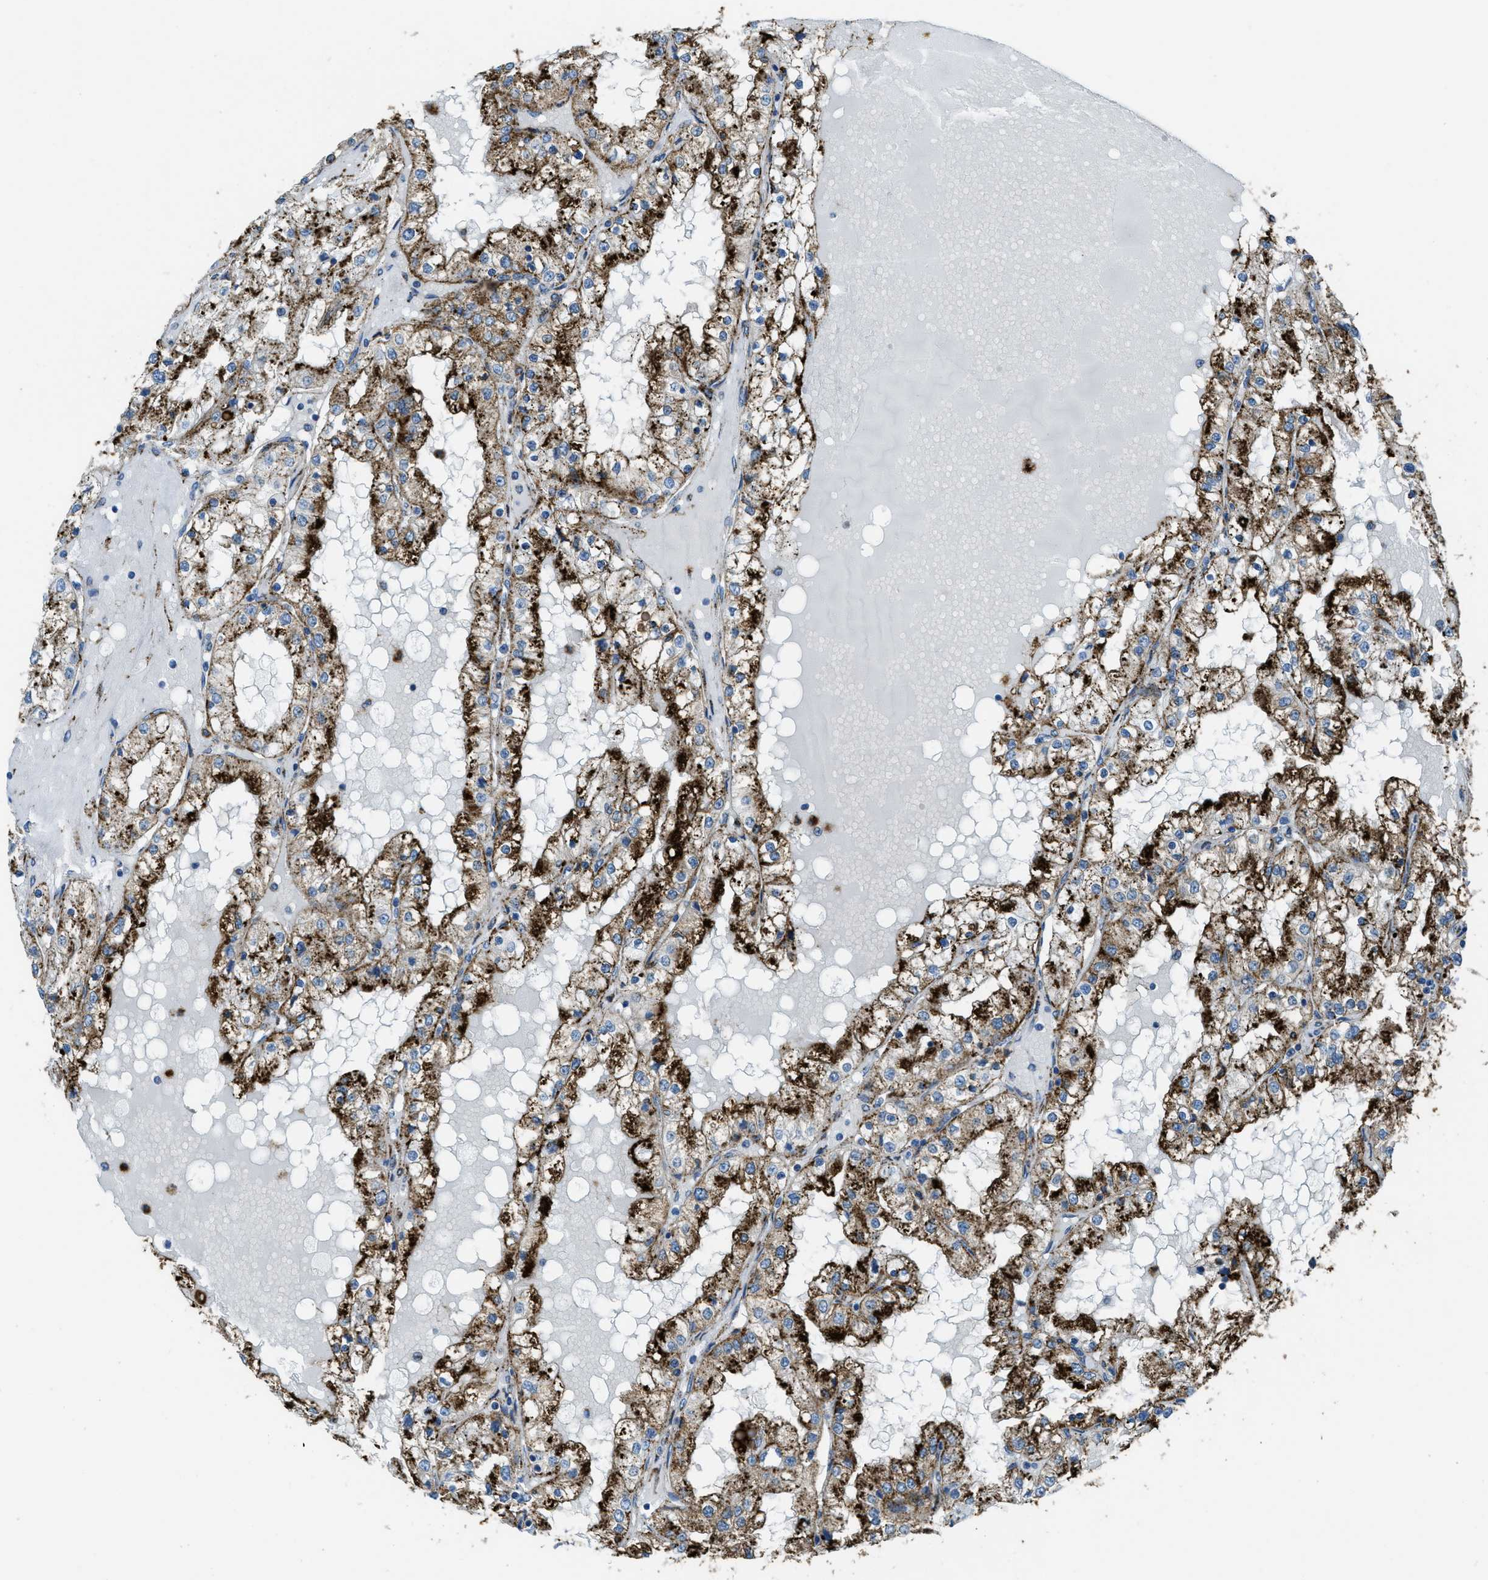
{"staining": {"intensity": "strong", "quantity": ">75%", "location": "cytoplasmic/membranous"}, "tissue": "renal cancer", "cell_type": "Tumor cells", "image_type": "cancer", "snomed": [{"axis": "morphology", "description": "Adenocarcinoma, NOS"}, {"axis": "topography", "description": "Kidney"}], "caption": "Renal cancer stained with a protein marker shows strong staining in tumor cells.", "gene": "SCARB2", "patient": {"sex": "male", "age": 68}}